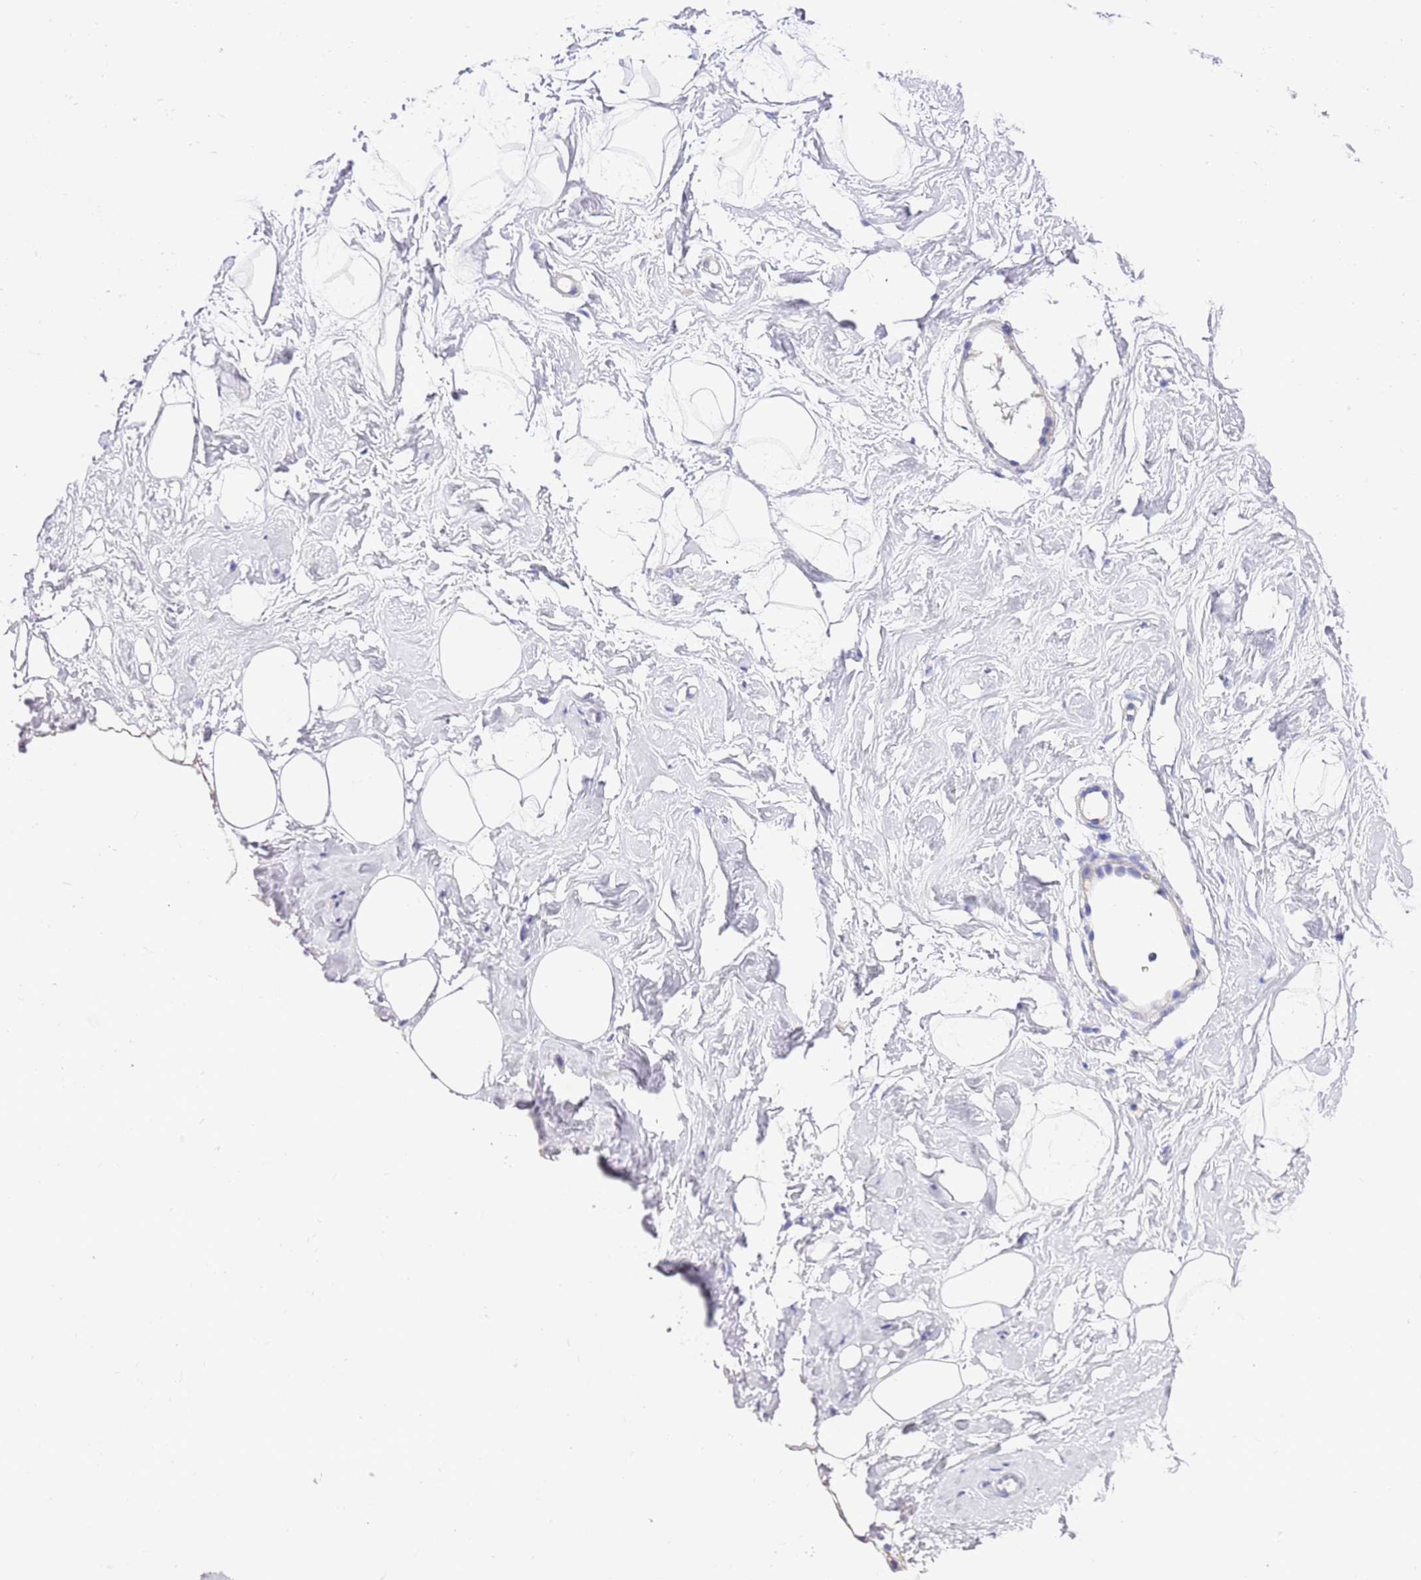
{"staining": {"intensity": "negative", "quantity": "none", "location": "none"}, "tissue": "breast", "cell_type": "Adipocytes", "image_type": "normal", "snomed": [{"axis": "morphology", "description": "Normal tissue, NOS"}, {"axis": "morphology", "description": "Adenoma, NOS"}, {"axis": "topography", "description": "Breast"}], "caption": "DAB (3,3'-diaminobenzidine) immunohistochemical staining of unremarkable breast demonstrates no significant expression in adipocytes.", "gene": "STIP1", "patient": {"sex": "female", "age": 23}}